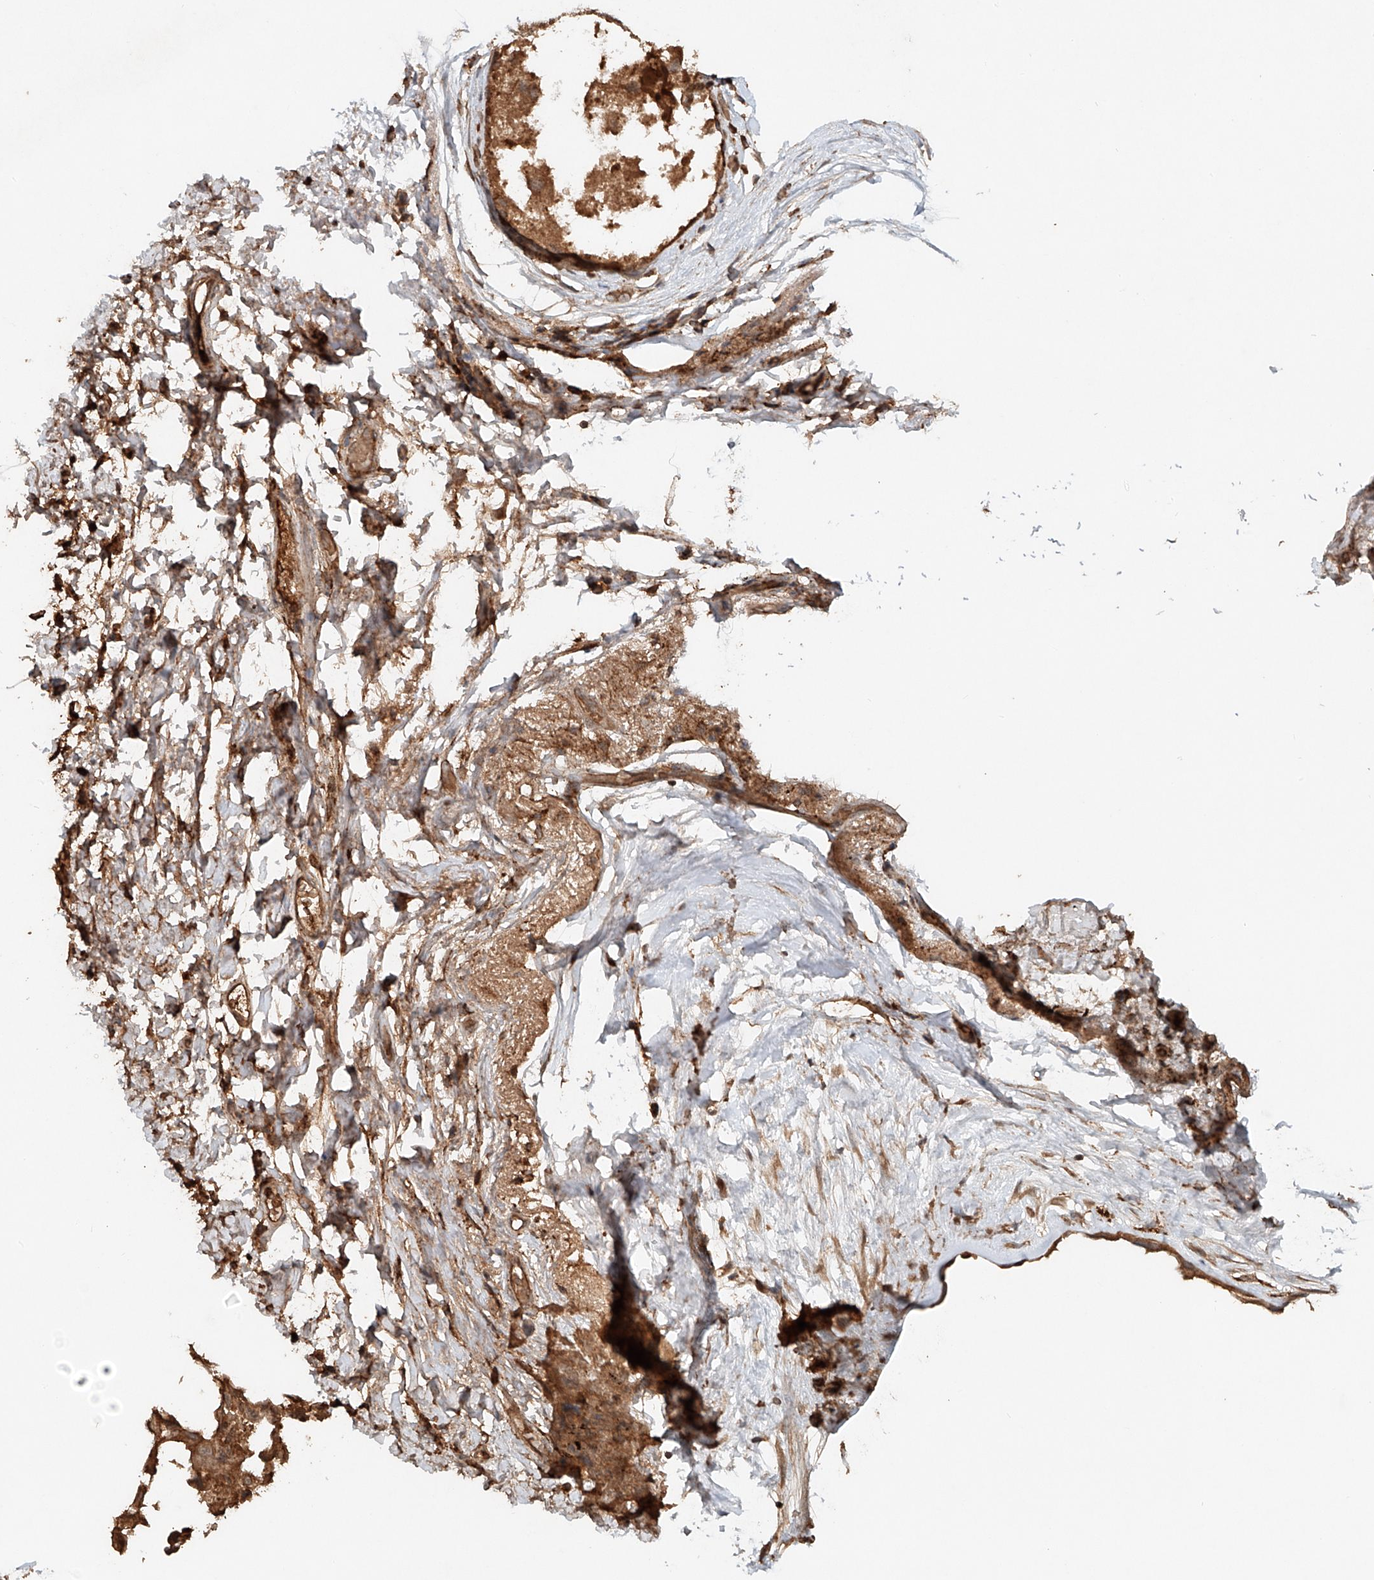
{"staining": {"intensity": "moderate", "quantity": ">75%", "location": "cytoplasmic/membranous"}, "tissue": "breast cancer", "cell_type": "Tumor cells", "image_type": "cancer", "snomed": [{"axis": "morphology", "description": "Duct carcinoma"}, {"axis": "topography", "description": "Breast"}], "caption": "This micrograph reveals IHC staining of breast cancer (intraductal carcinoma), with medium moderate cytoplasmic/membranous staining in about >75% of tumor cells.", "gene": "IER5", "patient": {"sex": "female", "age": 62}}